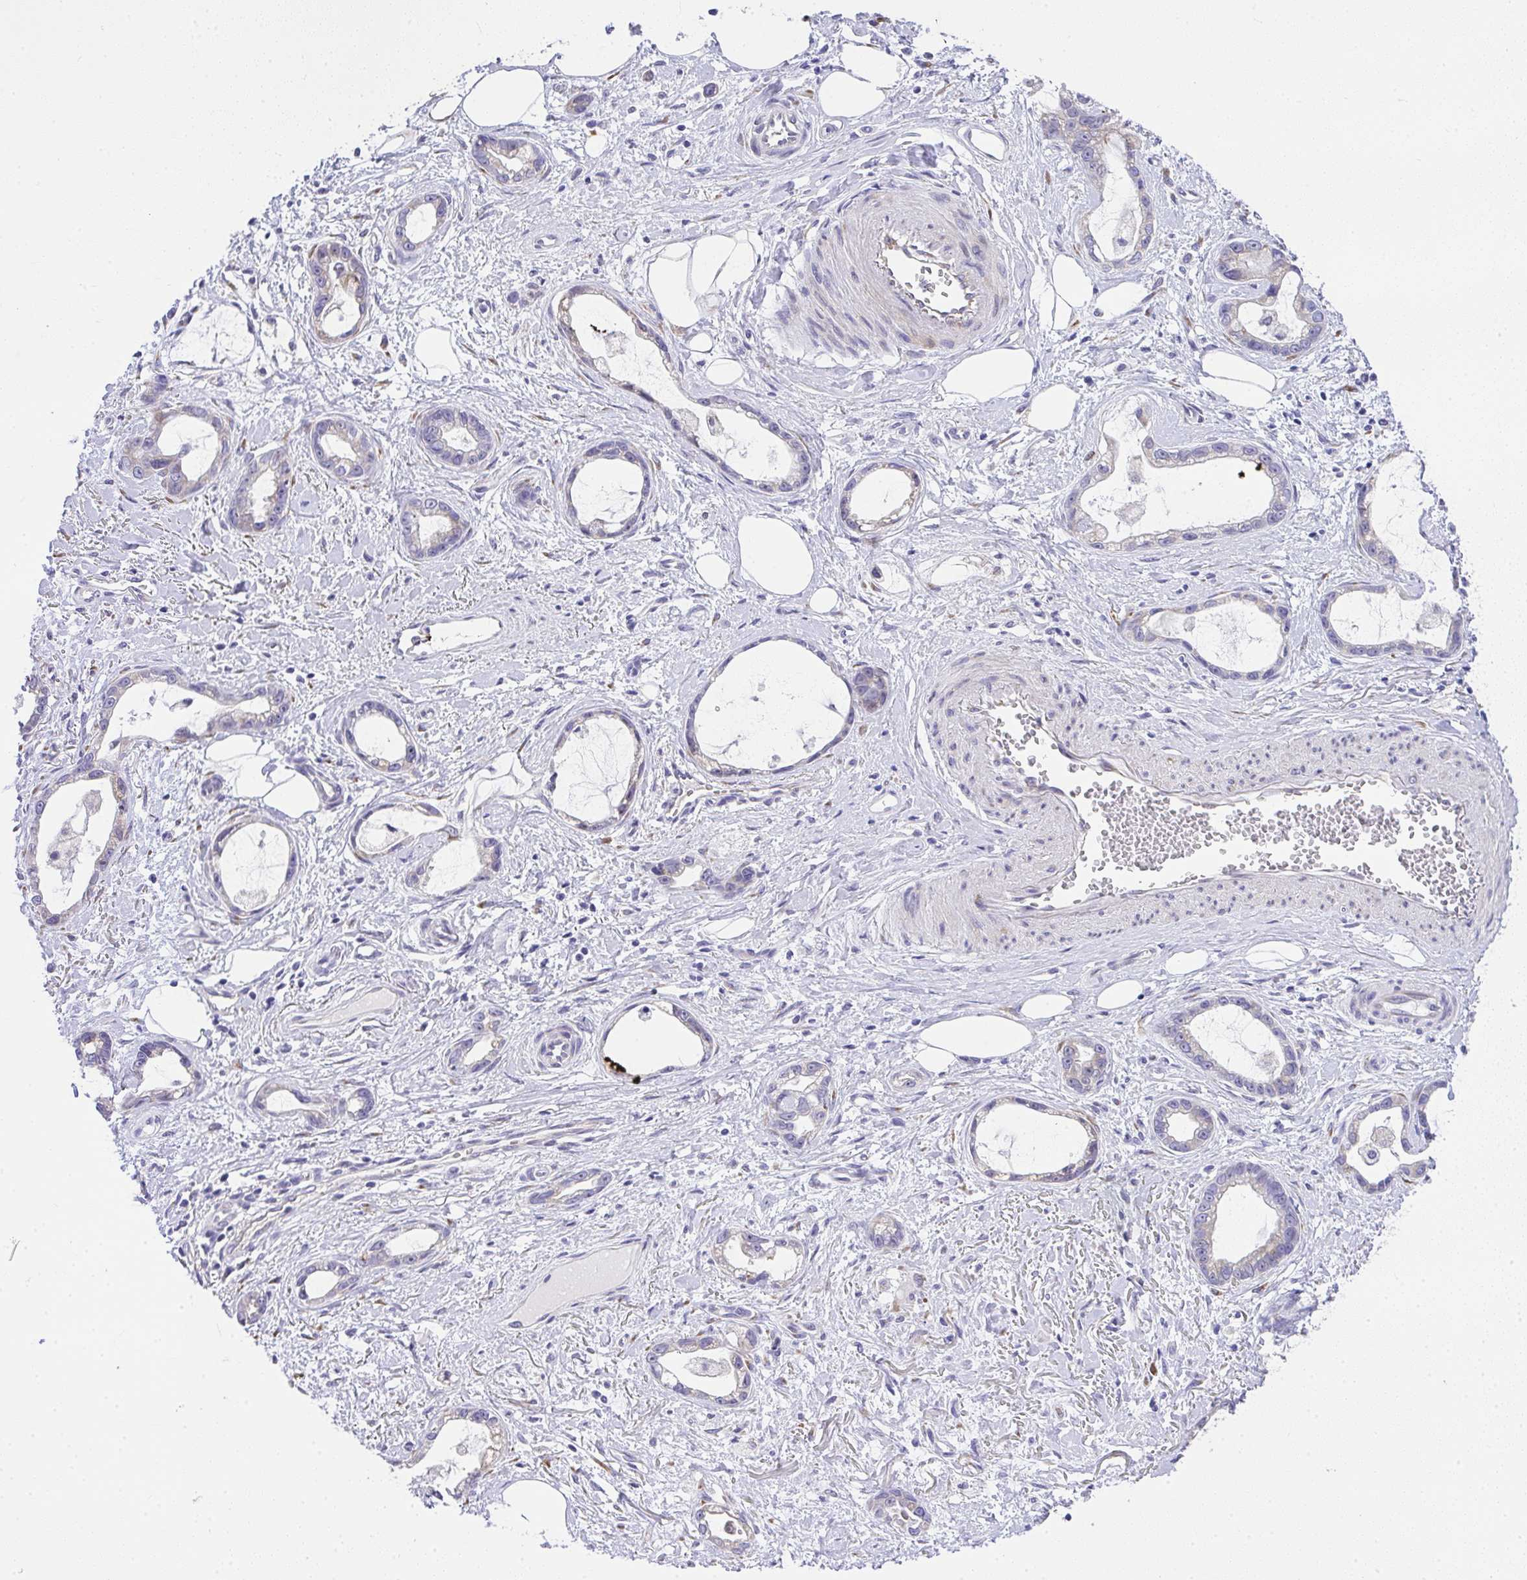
{"staining": {"intensity": "weak", "quantity": "<25%", "location": "cytoplasmic/membranous"}, "tissue": "stomach cancer", "cell_type": "Tumor cells", "image_type": "cancer", "snomed": [{"axis": "morphology", "description": "Adenocarcinoma, NOS"}, {"axis": "topography", "description": "Stomach"}], "caption": "Immunohistochemical staining of human stomach adenocarcinoma reveals no significant positivity in tumor cells. Brightfield microscopy of immunohistochemistry (IHC) stained with DAB (3,3'-diaminobenzidine) (brown) and hematoxylin (blue), captured at high magnification.", "gene": "ADRA2C", "patient": {"sex": "male", "age": 55}}